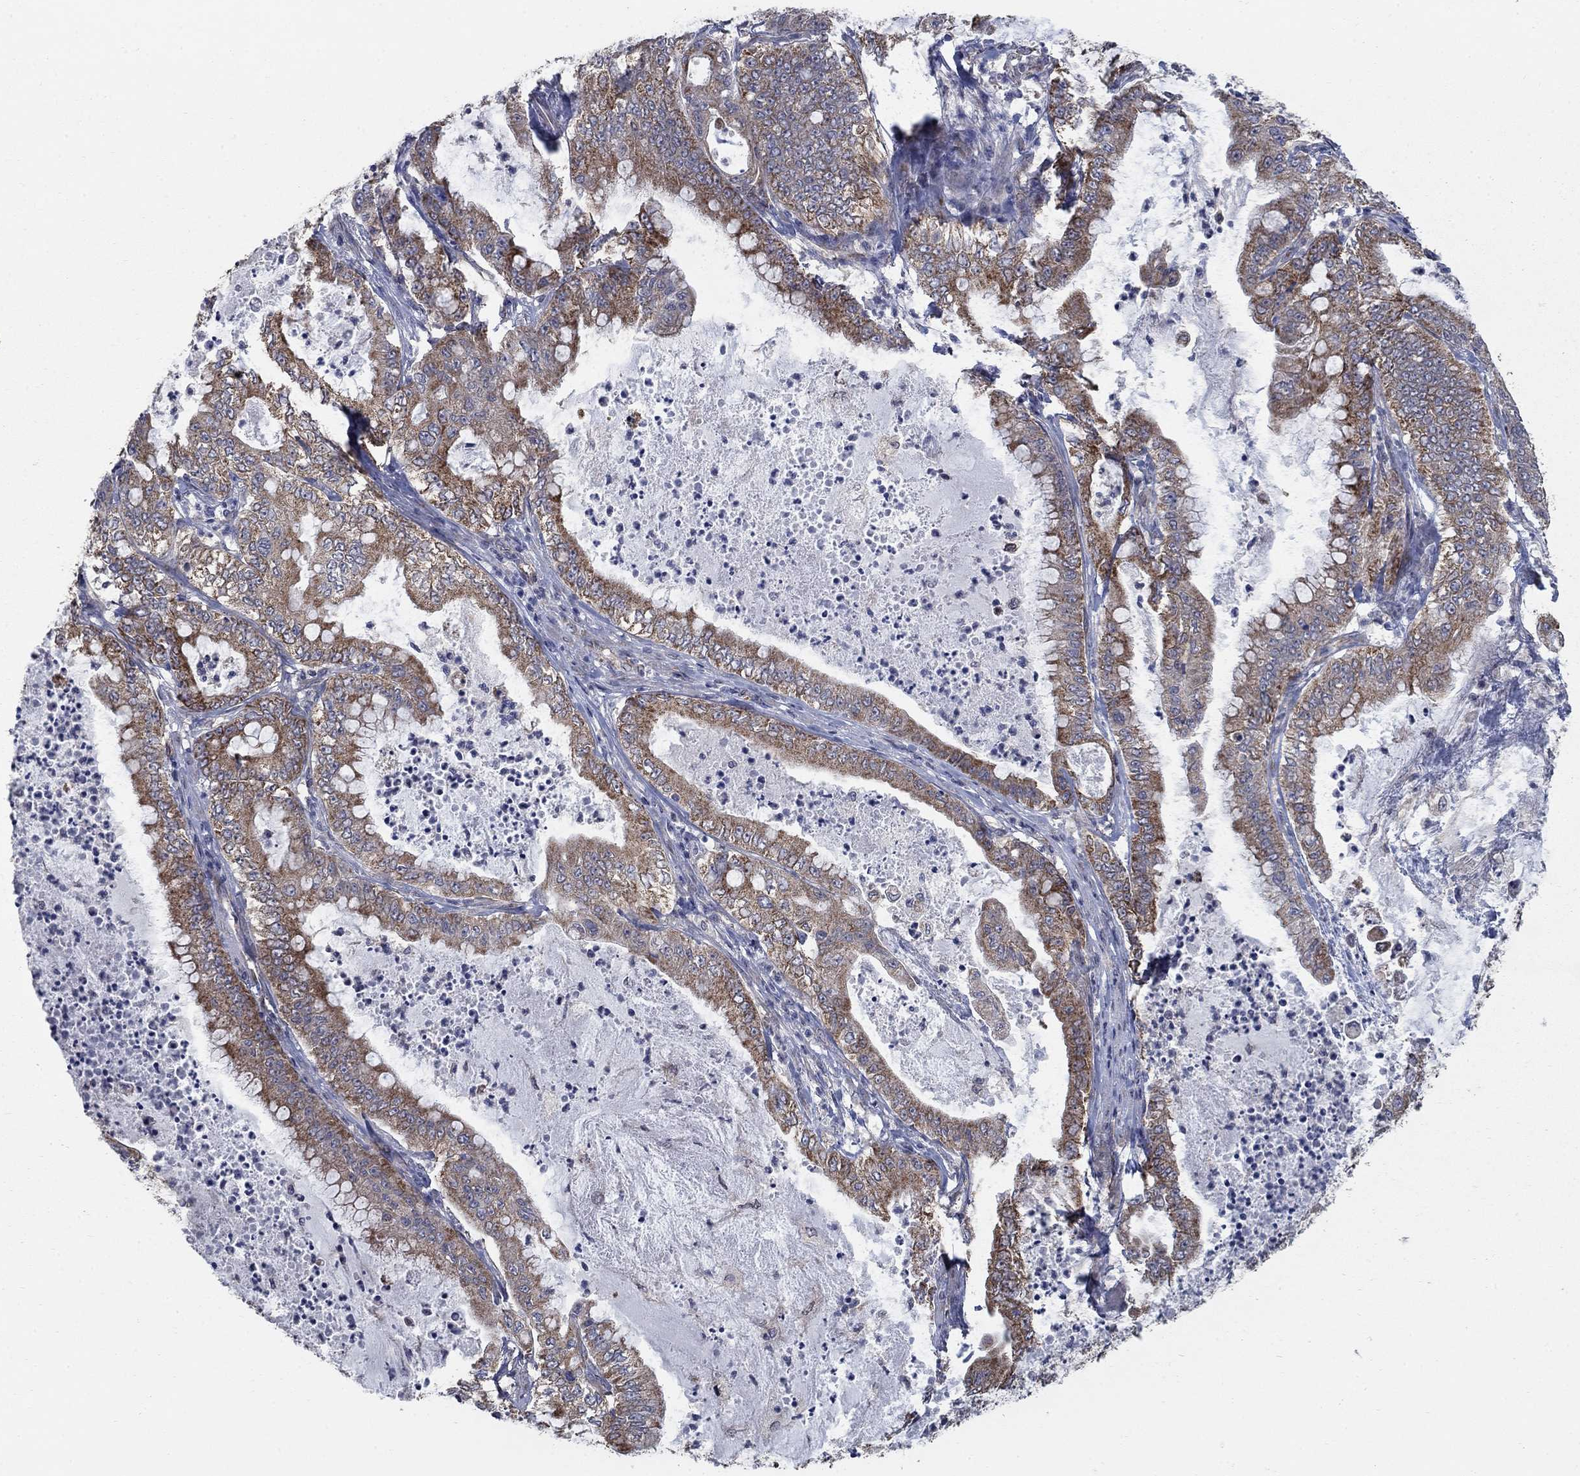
{"staining": {"intensity": "moderate", "quantity": ">75%", "location": "cytoplasmic/membranous"}, "tissue": "pancreatic cancer", "cell_type": "Tumor cells", "image_type": "cancer", "snomed": [{"axis": "morphology", "description": "Adenocarcinoma, NOS"}, {"axis": "topography", "description": "Pancreas"}], "caption": "Protein expression analysis of adenocarcinoma (pancreatic) reveals moderate cytoplasmic/membranous expression in about >75% of tumor cells.", "gene": "NME7", "patient": {"sex": "male", "age": 71}}